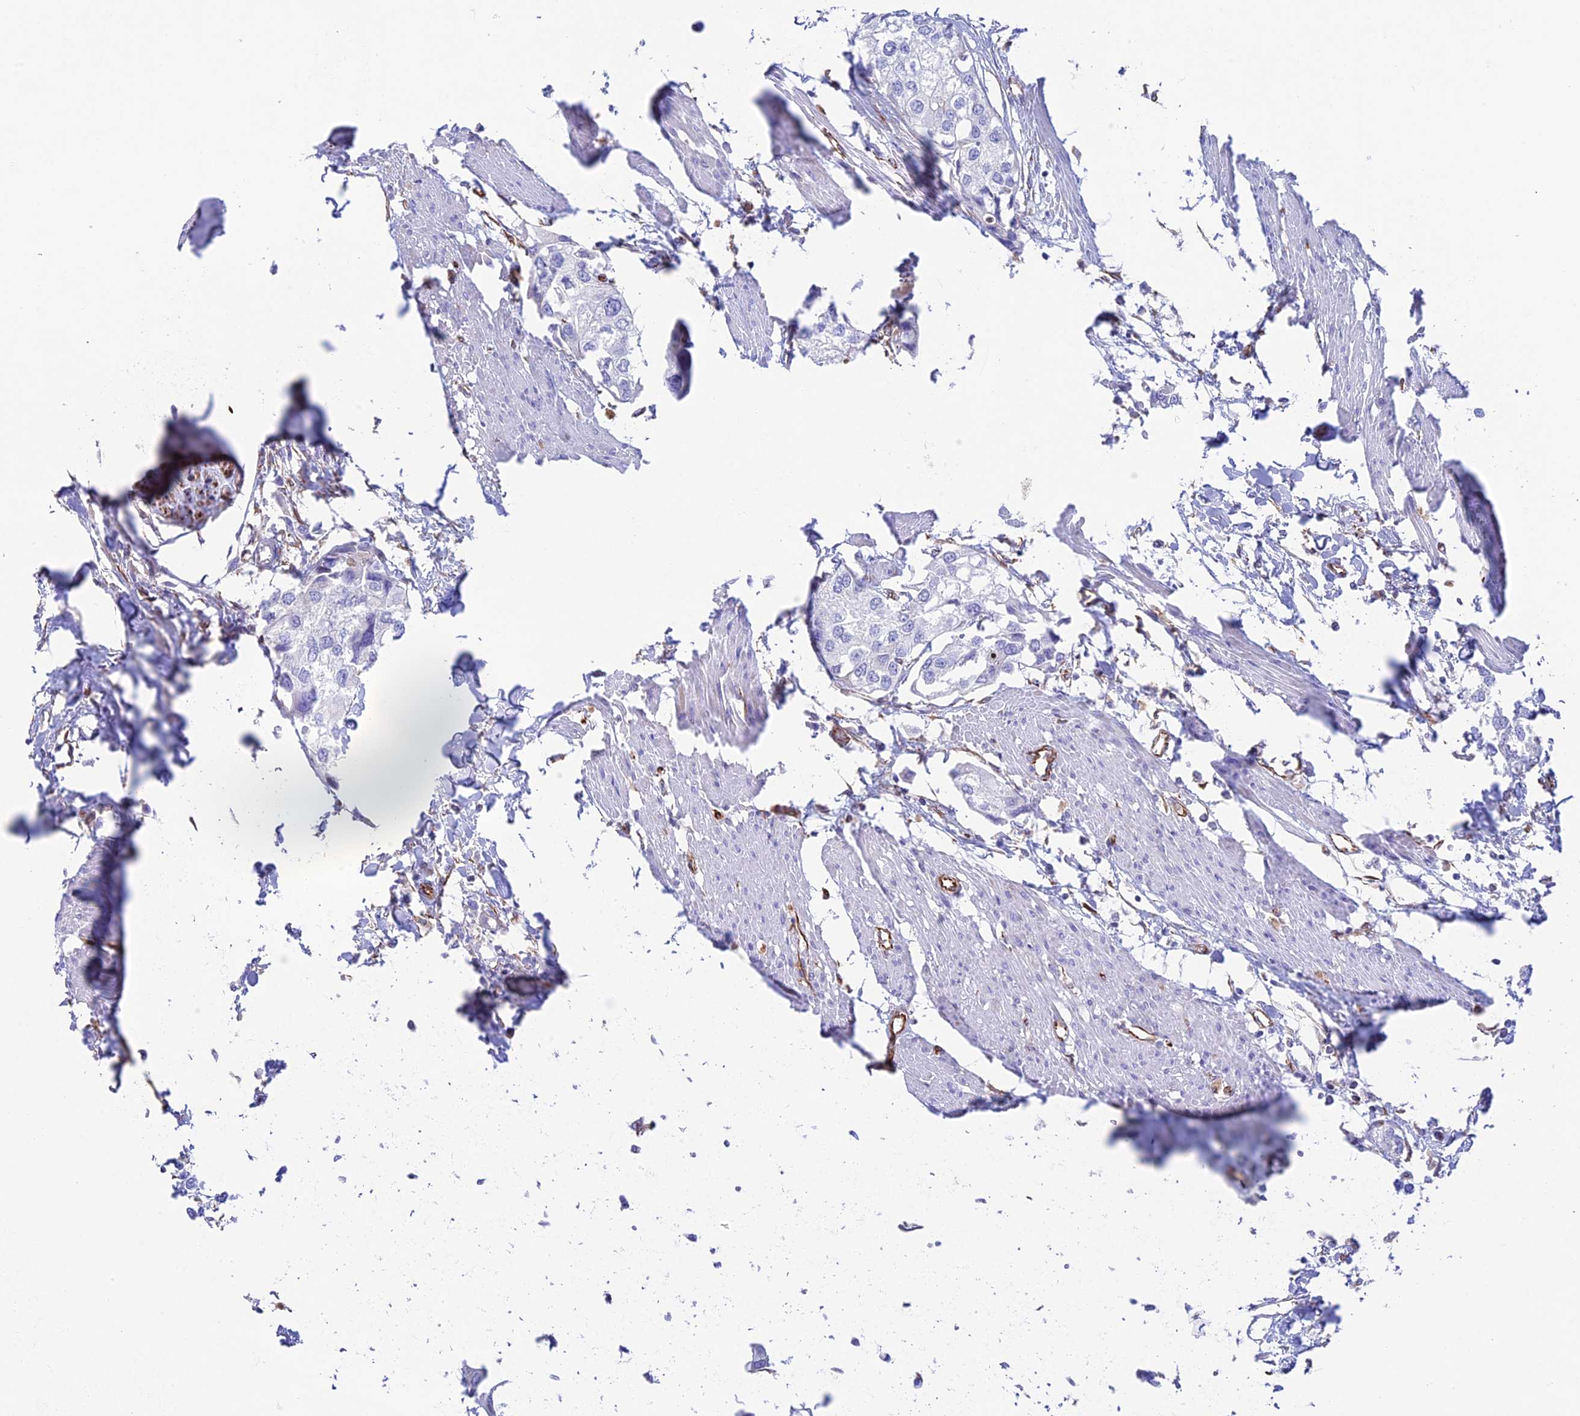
{"staining": {"intensity": "negative", "quantity": "none", "location": "none"}, "tissue": "urothelial cancer", "cell_type": "Tumor cells", "image_type": "cancer", "snomed": [{"axis": "morphology", "description": "Urothelial carcinoma, High grade"}, {"axis": "topography", "description": "Urinary bladder"}], "caption": "Immunohistochemical staining of urothelial cancer reveals no significant positivity in tumor cells.", "gene": "ZNF652", "patient": {"sex": "male", "age": 64}}